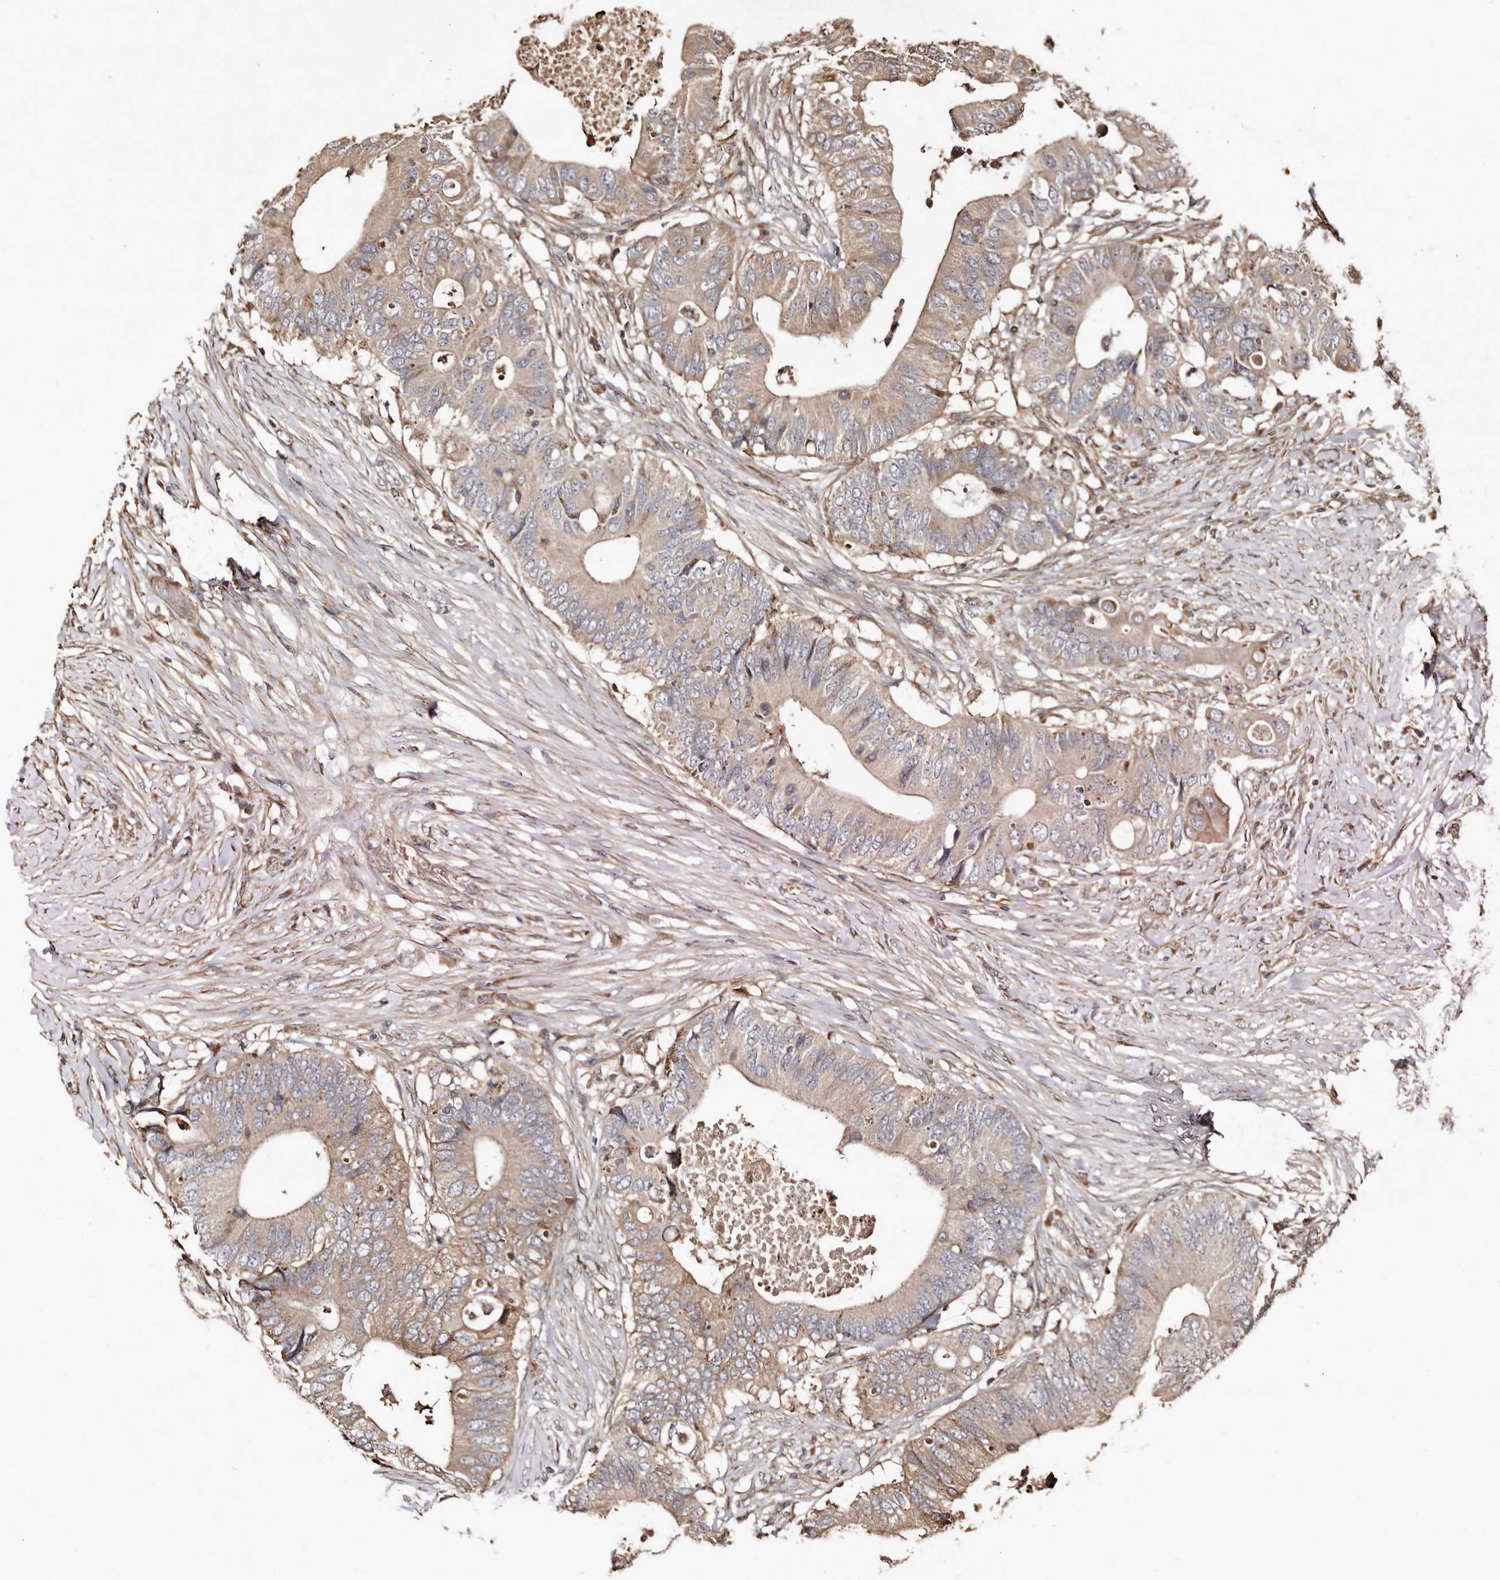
{"staining": {"intensity": "weak", "quantity": "25%-75%", "location": "cytoplasmic/membranous"}, "tissue": "colorectal cancer", "cell_type": "Tumor cells", "image_type": "cancer", "snomed": [{"axis": "morphology", "description": "Adenocarcinoma, NOS"}, {"axis": "topography", "description": "Colon"}], "caption": "Weak cytoplasmic/membranous positivity is appreciated in approximately 25%-75% of tumor cells in colorectal cancer. (DAB (3,3'-diaminobenzidine) IHC with brightfield microscopy, high magnification).", "gene": "MACC1", "patient": {"sex": "male", "age": 71}}